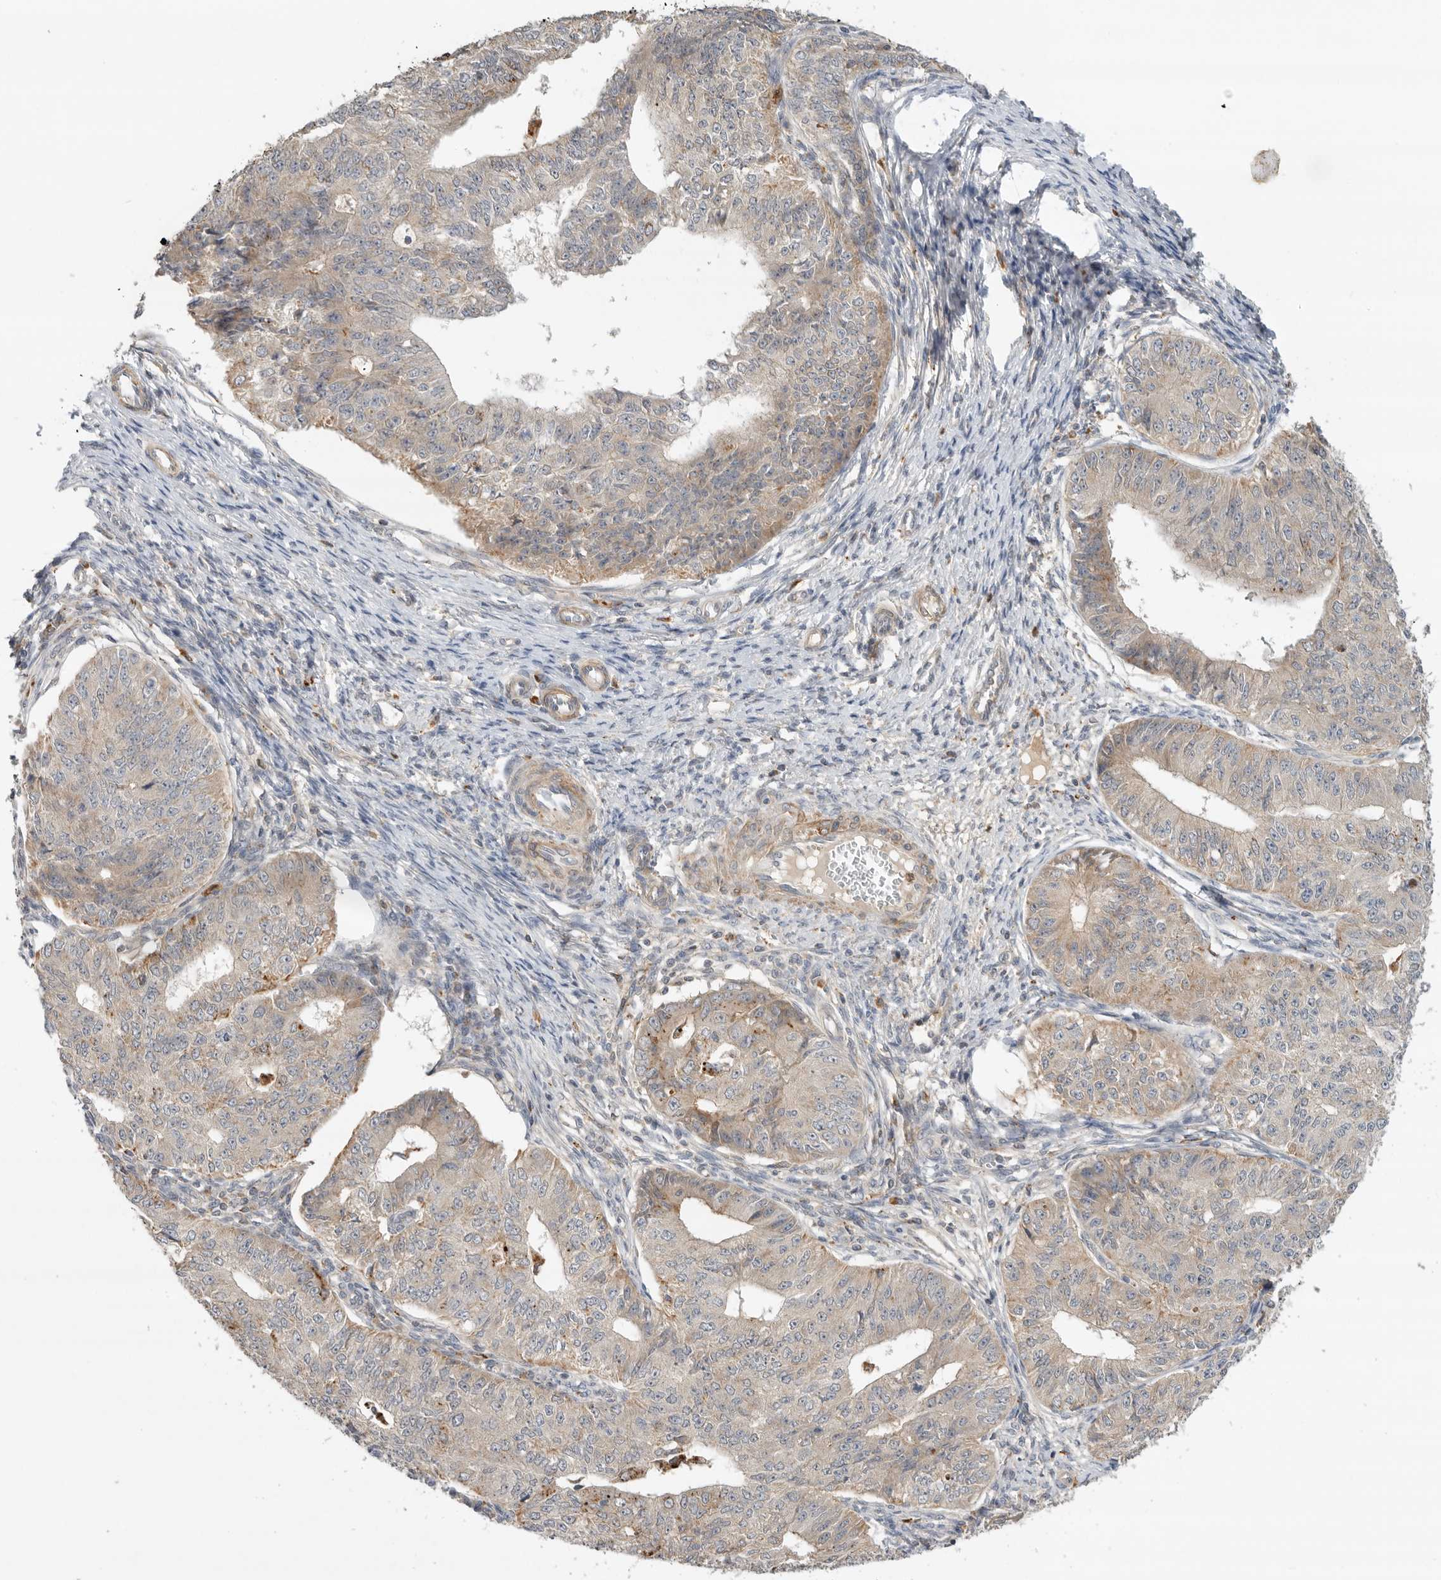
{"staining": {"intensity": "weak", "quantity": "<25%", "location": "cytoplasmic/membranous"}, "tissue": "endometrial cancer", "cell_type": "Tumor cells", "image_type": "cancer", "snomed": [{"axis": "morphology", "description": "Adenocarcinoma, NOS"}, {"axis": "topography", "description": "Endometrium"}], "caption": "Tumor cells are negative for protein expression in human endometrial cancer (adenocarcinoma). Brightfield microscopy of immunohistochemistry (IHC) stained with DAB (brown) and hematoxylin (blue), captured at high magnification.", "gene": "GNE", "patient": {"sex": "female", "age": 32}}